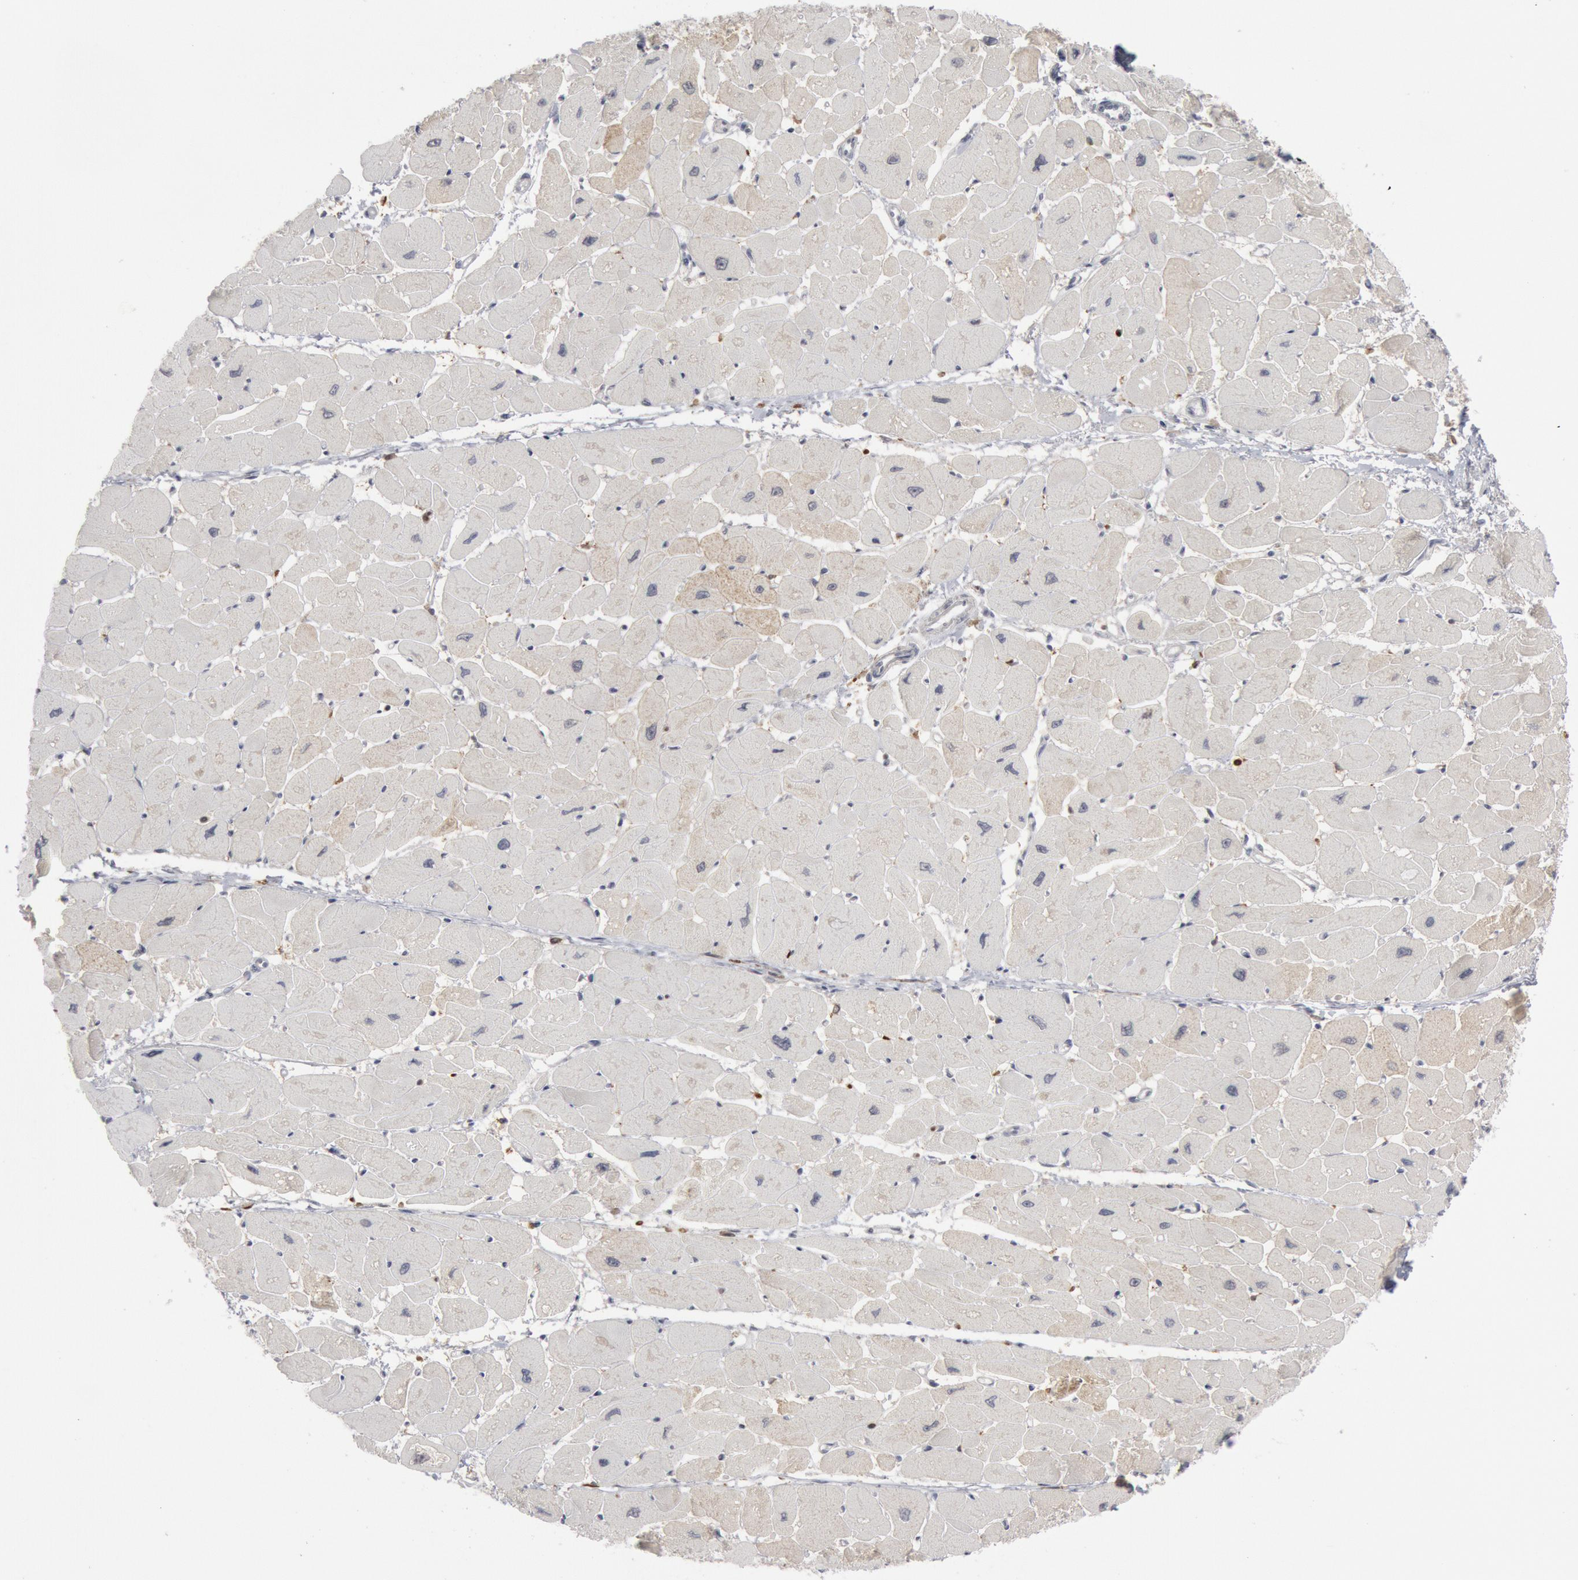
{"staining": {"intensity": "moderate", "quantity": "<25%", "location": "nuclear"}, "tissue": "heart muscle", "cell_type": "Cardiomyocytes", "image_type": "normal", "snomed": [{"axis": "morphology", "description": "Normal tissue, NOS"}, {"axis": "topography", "description": "Heart"}], "caption": "Cardiomyocytes show low levels of moderate nuclear positivity in about <25% of cells in benign human heart muscle. (Brightfield microscopy of DAB IHC at high magnification).", "gene": "PTPN6", "patient": {"sex": "female", "age": 54}}